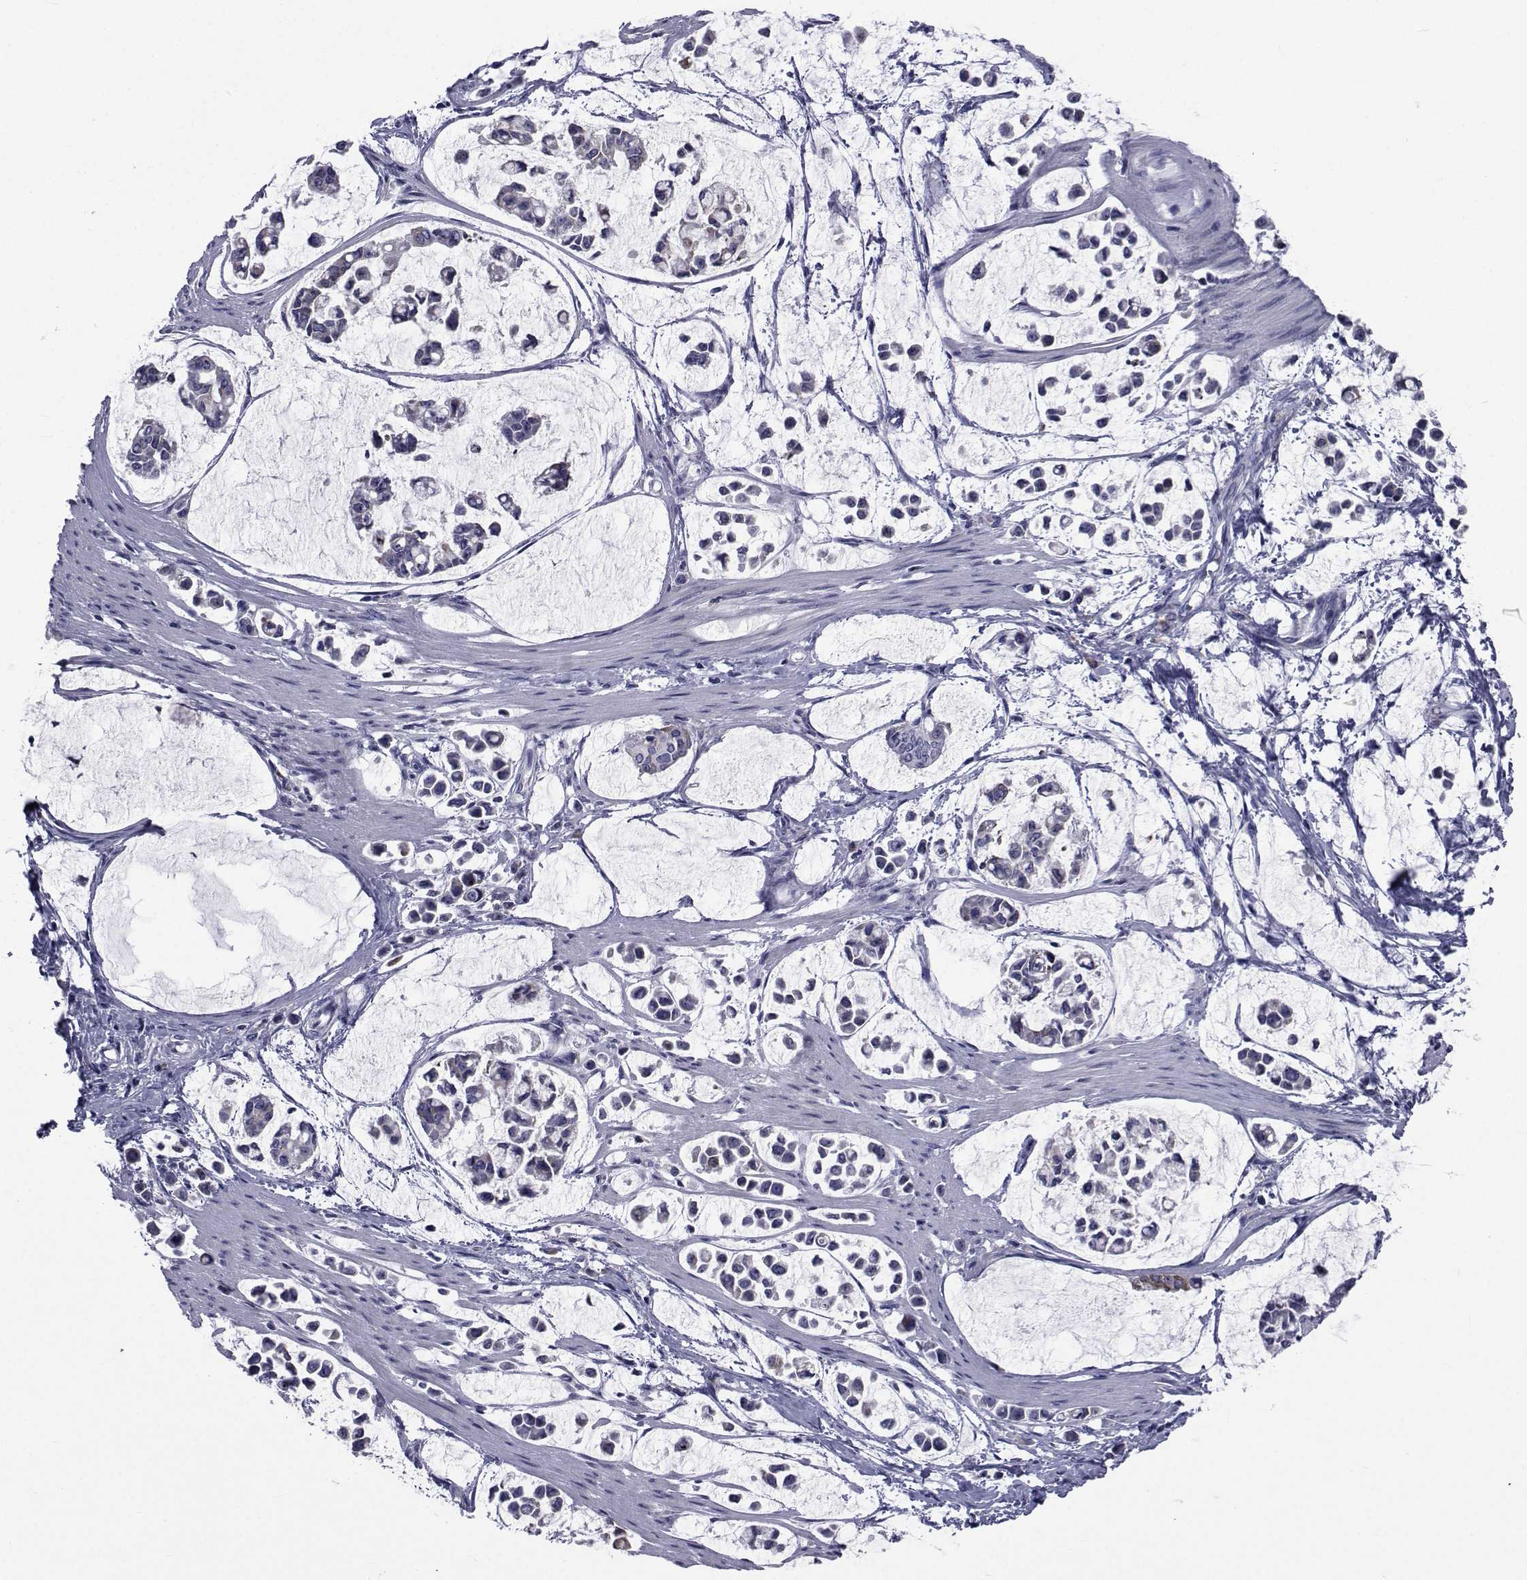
{"staining": {"intensity": "weak", "quantity": "<25%", "location": "cytoplasmic/membranous"}, "tissue": "stomach cancer", "cell_type": "Tumor cells", "image_type": "cancer", "snomed": [{"axis": "morphology", "description": "Adenocarcinoma, NOS"}, {"axis": "topography", "description": "Stomach"}], "caption": "IHC image of neoplastic tissue: adenocarcinoma (stomach) stained with DAB (3,3'-diaminobenzidine) demonstrates no significant protein staining in tumor cells.", "gene": "ROPN1", "patient": {"sex": "male", "age": 82}}